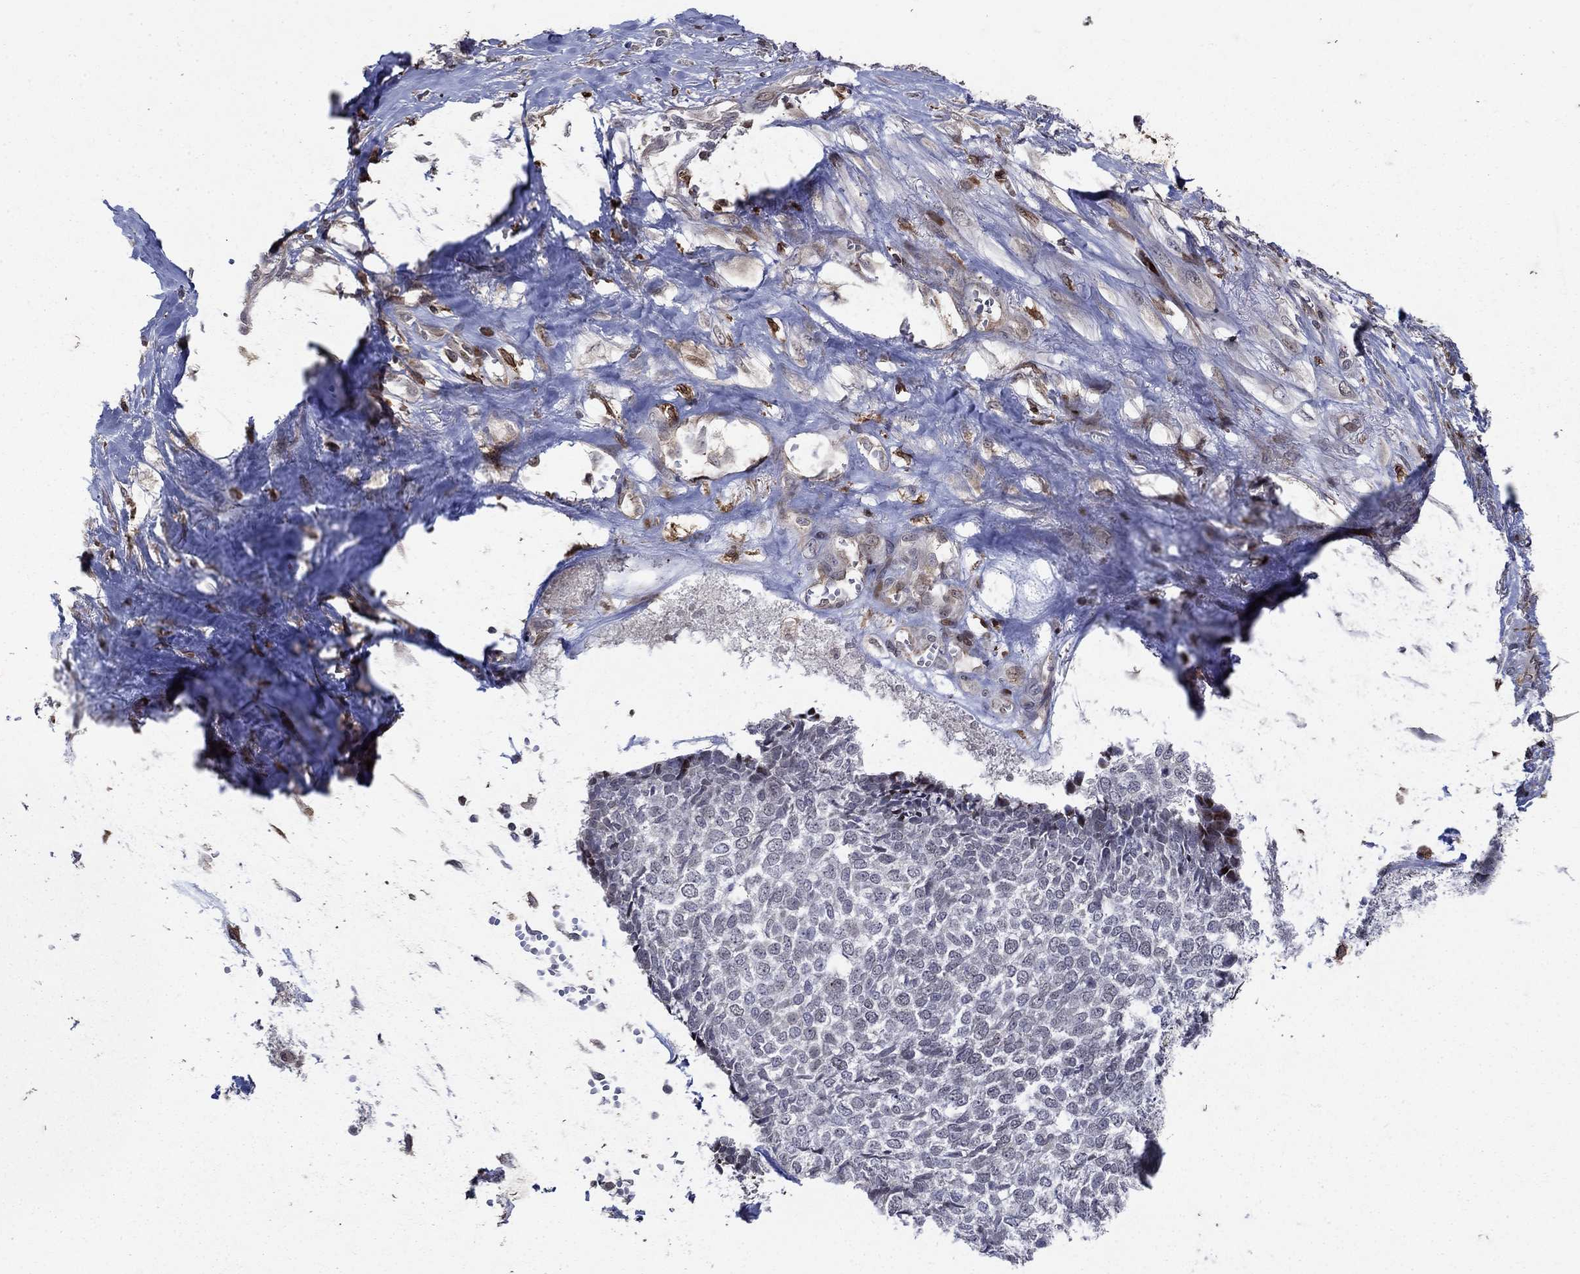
{"staining": {"intensity": "negative", "quantity": "none", "location": "none"}, "tissue": "skin cancer", "cell_type": "Tumor cells", "image_type": "cancer", "snomed": [{"axis": "morphology", "description": "Basal cell carcinoma"}, {"axis": "topography", "description": "Skin"}], "caption": "Tumor cells show no significant staining in skin basal cell carcinoma. (Stains: DAB immunohistochemistry (IHC) with hematoxylin counter stain, Microscopy: brightfield microscopy at high magnification).", "gene": "DHRS7", "patient": {"sex": "male", "age": 86}}